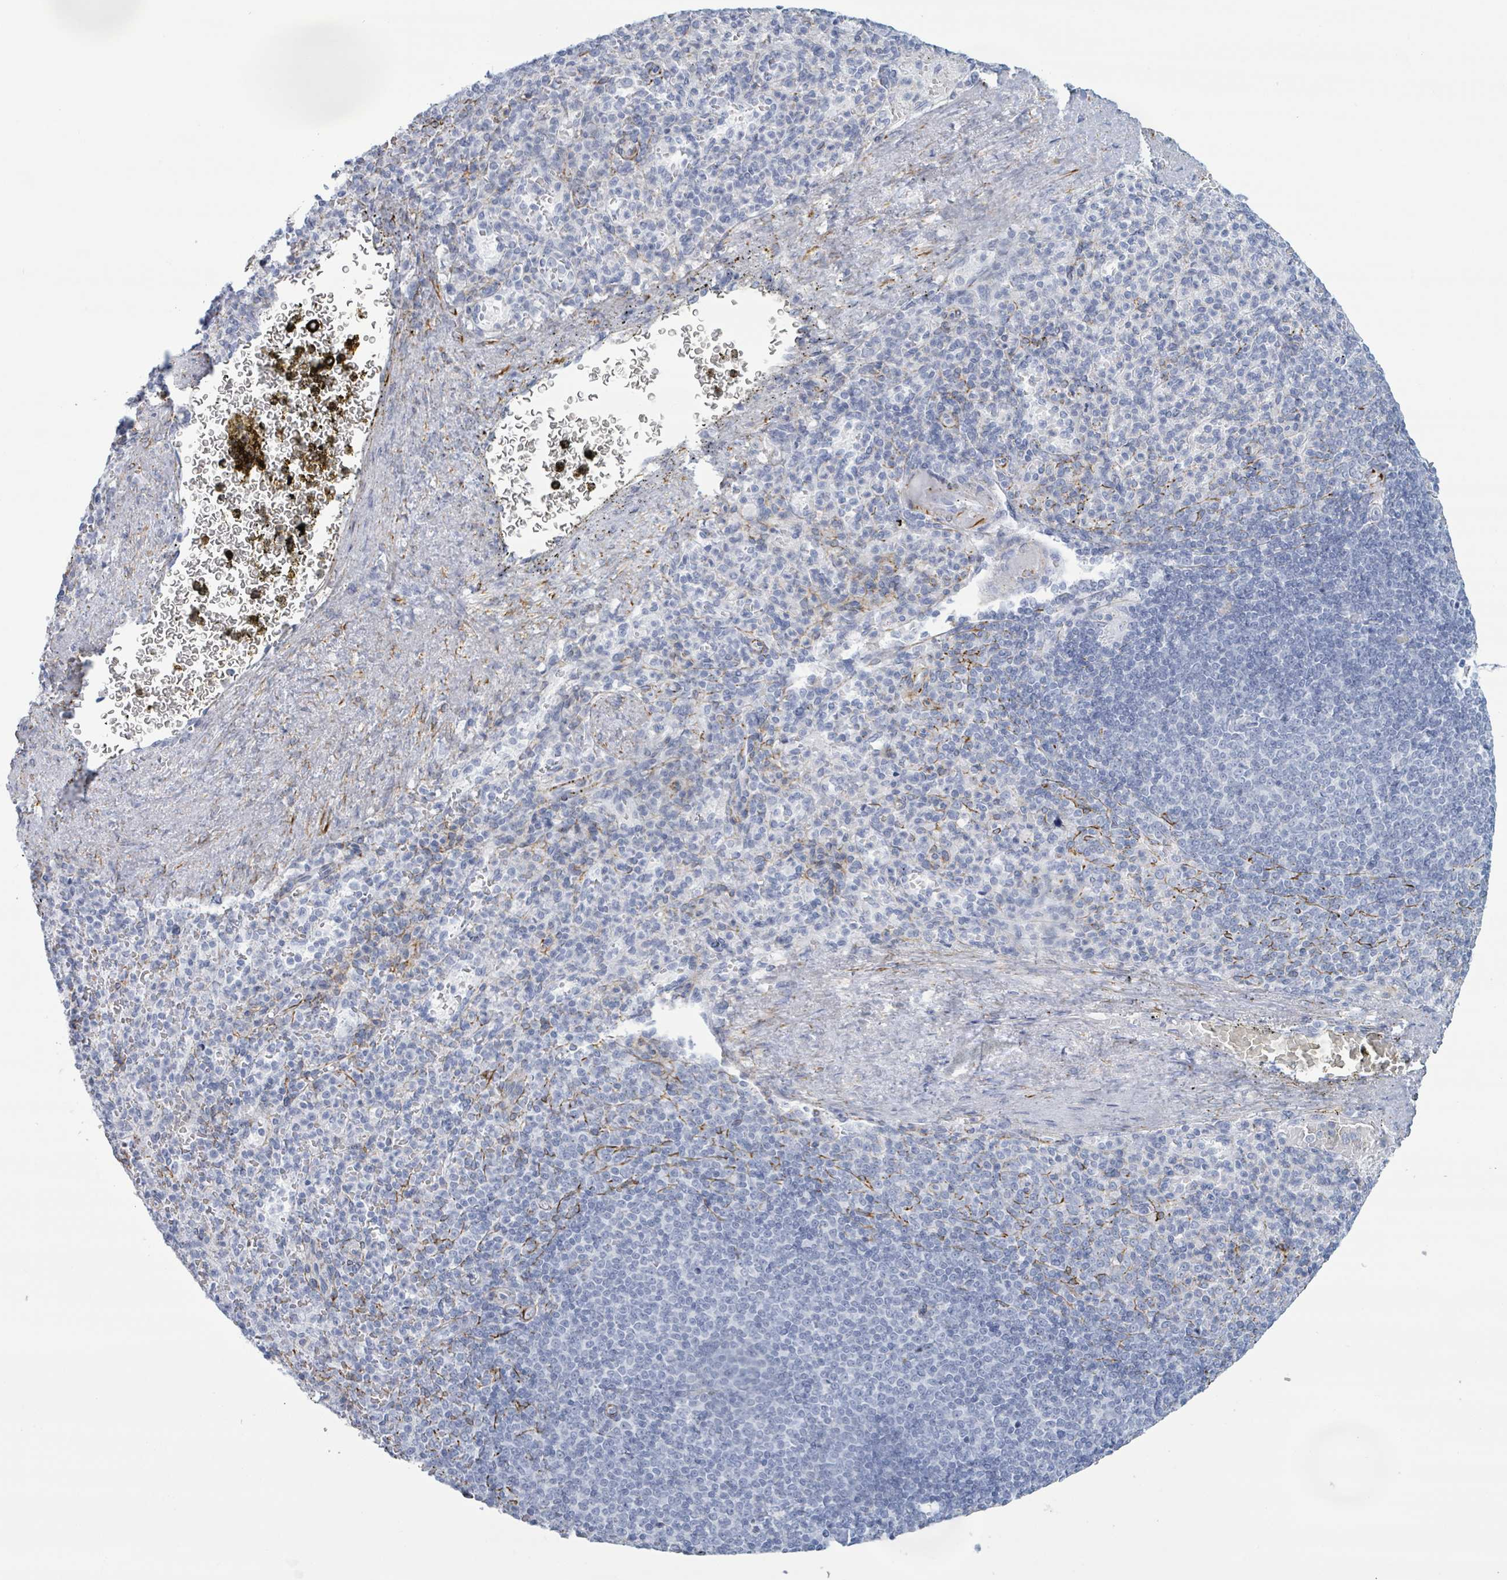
{"staining": {"intensity": "negative", "quantity": "none", "location": "none"}, "tissue": "spleen", "cell_type": "Cells in red pulp", "image_type": "normal", "snomed": [{"axis": "morphology", "description": "Normal tissue, NOS"}, {"axis": "topography", "description": "Spleen"}], "caption": "Immunohistochemistry (IHC) photomicrograph of normal spleen: human spleen stained with DAB (3,3'-diaminobenzidine) reveals no significant protein expression in cells in red pulp.", "gene": "KRT8", "patient": {"sex": "female", "age": 74}}